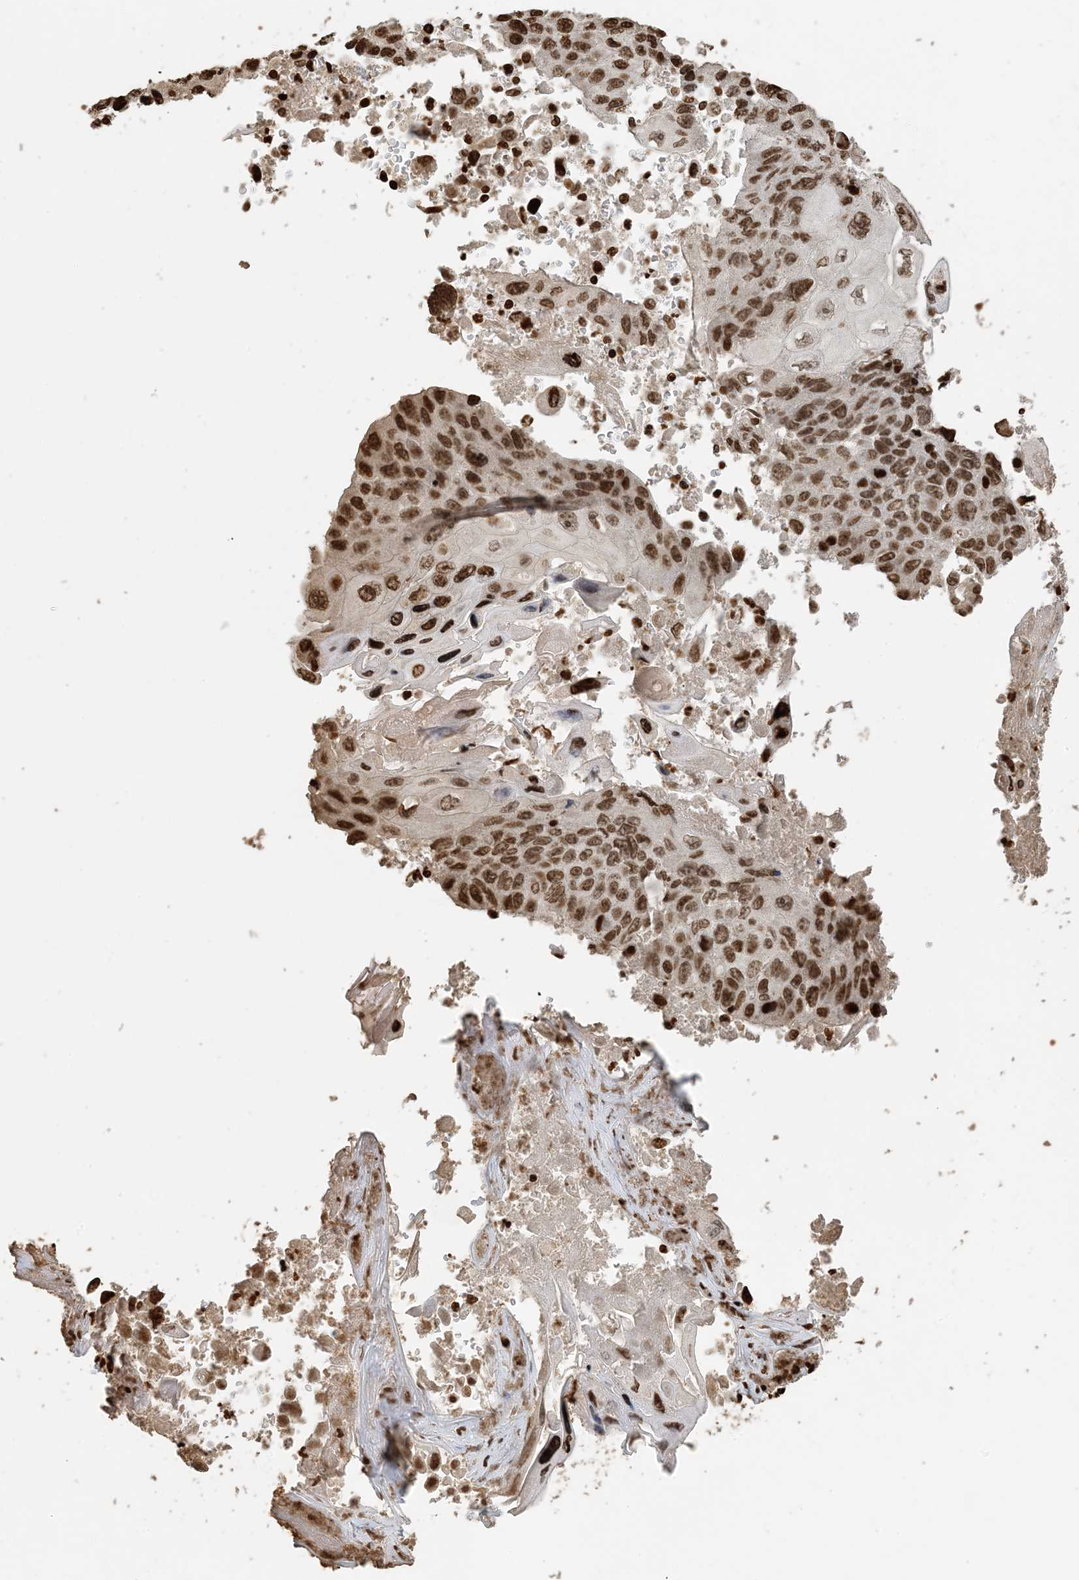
{"staining": {"intensity": "strong", "quantity": ">75%", "location": "nuclear"}, "tissue": "lung cancer", "cell_type": "Tumor cells", "image_type": "cancer", "snomed": [{"axis": "morphology", "description": "Squamous cell carcinoma, NOS"}, {"axis": "topography", "description": "Lung"}], "caption": "Immunohistochemistry (IHC) (DAB) staining of squamous cell carcinoma (lung) shows strong nuclear protein staining in about >75% of tumor cells. (DAB IHC, brown staining for protein, blue staining for nuclei).", "gene": "H3-3B", "patient": {"sex": "male", "age": 61}}